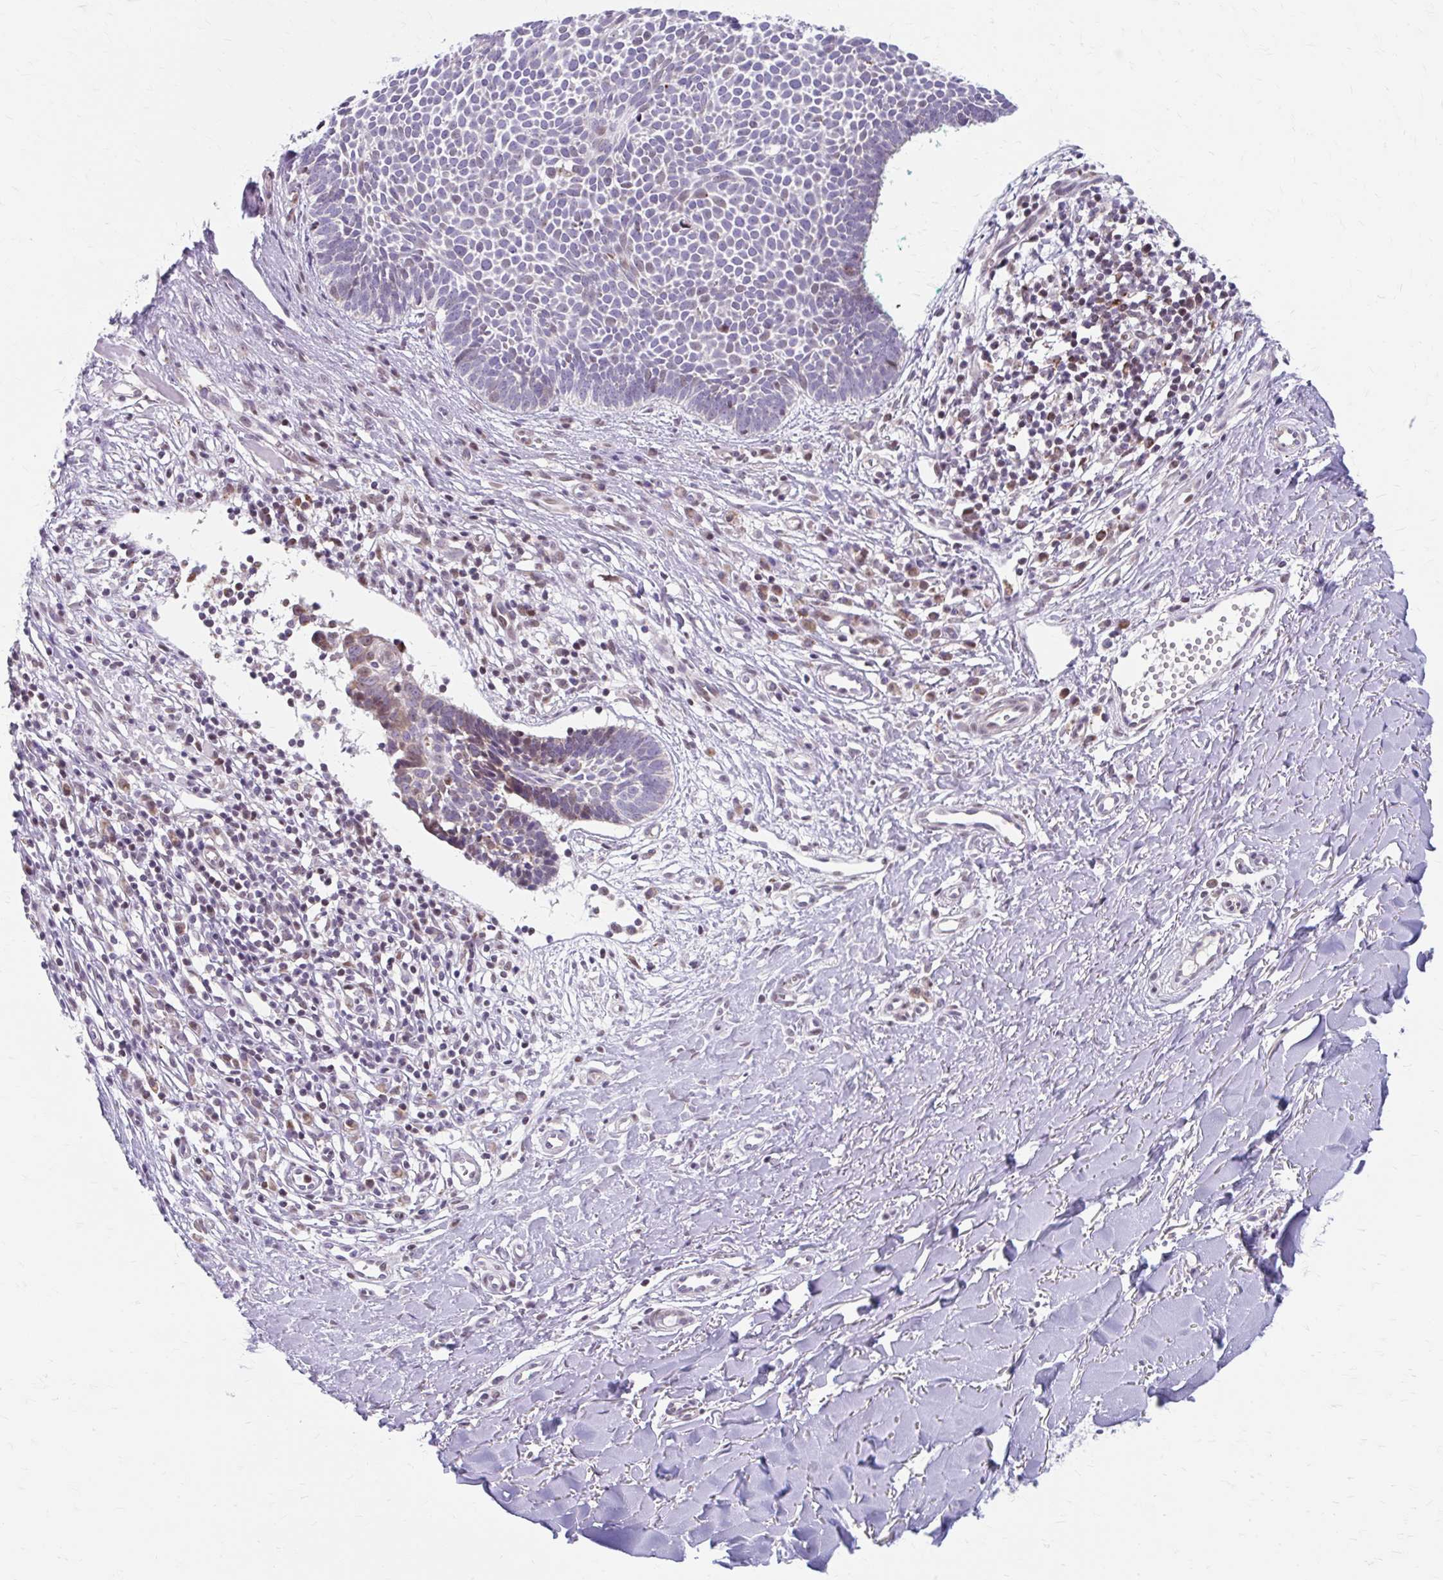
{"staining": {"intensity": "weak", "quantity": "<25%", "location": "nuclear"}, "tissue": "skin cancer", "cell_type": "Tumor cells", "image_type": "cancer", "snomed": [{"axis": "morphology", "description": "Basal cell carcinoma"}, {"axis": "topography", "description": "Skin"}], "caption": "Tumor cells are negative for protein expression in human skin cancer.", "gene": "BEAN1", "patient": {"sex": "male", "age": 49}}